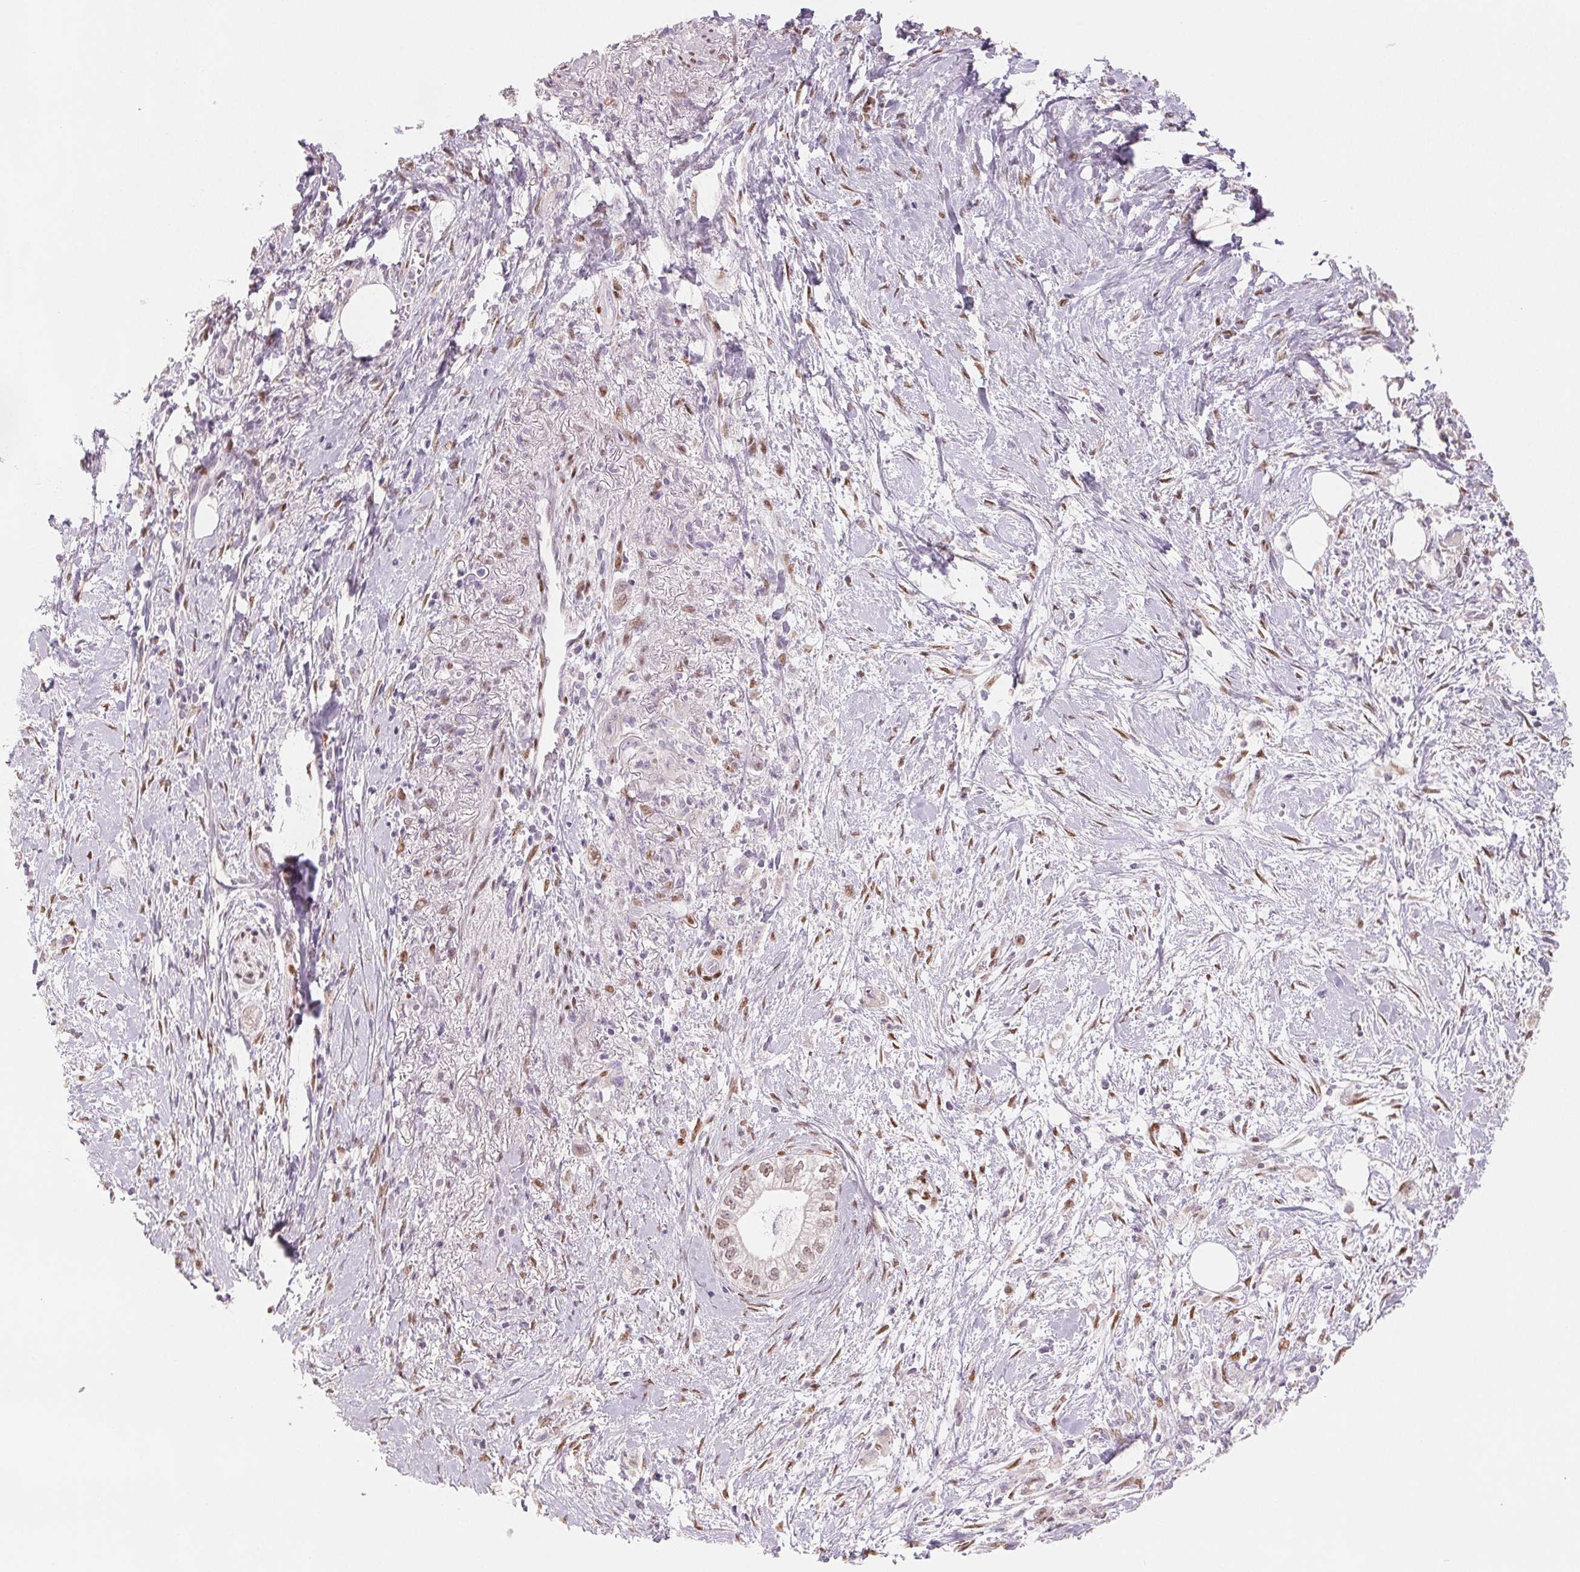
{"staining": {"intensity": "weak", "quantity": "<25%", "location": "nuclear"}, "tissue": "pancreatic cancer", "cell_type": "Tumor cells", "image_type": "cancer", "snomed": [{"axis": "morphology", "description": "Adenocarcinoma, NOS"}, {"axis": "topography", "description": "Pancreas"}], "caption": "Immunohistochemistry (IHC) histopathology image of human pancreatic cancer (adenocarcinoma) stained for a protein (brown), which reveals no staining in tumor cells.", "gene": "SMARCD3", "patient": {"sex": "male", "age": 70}}